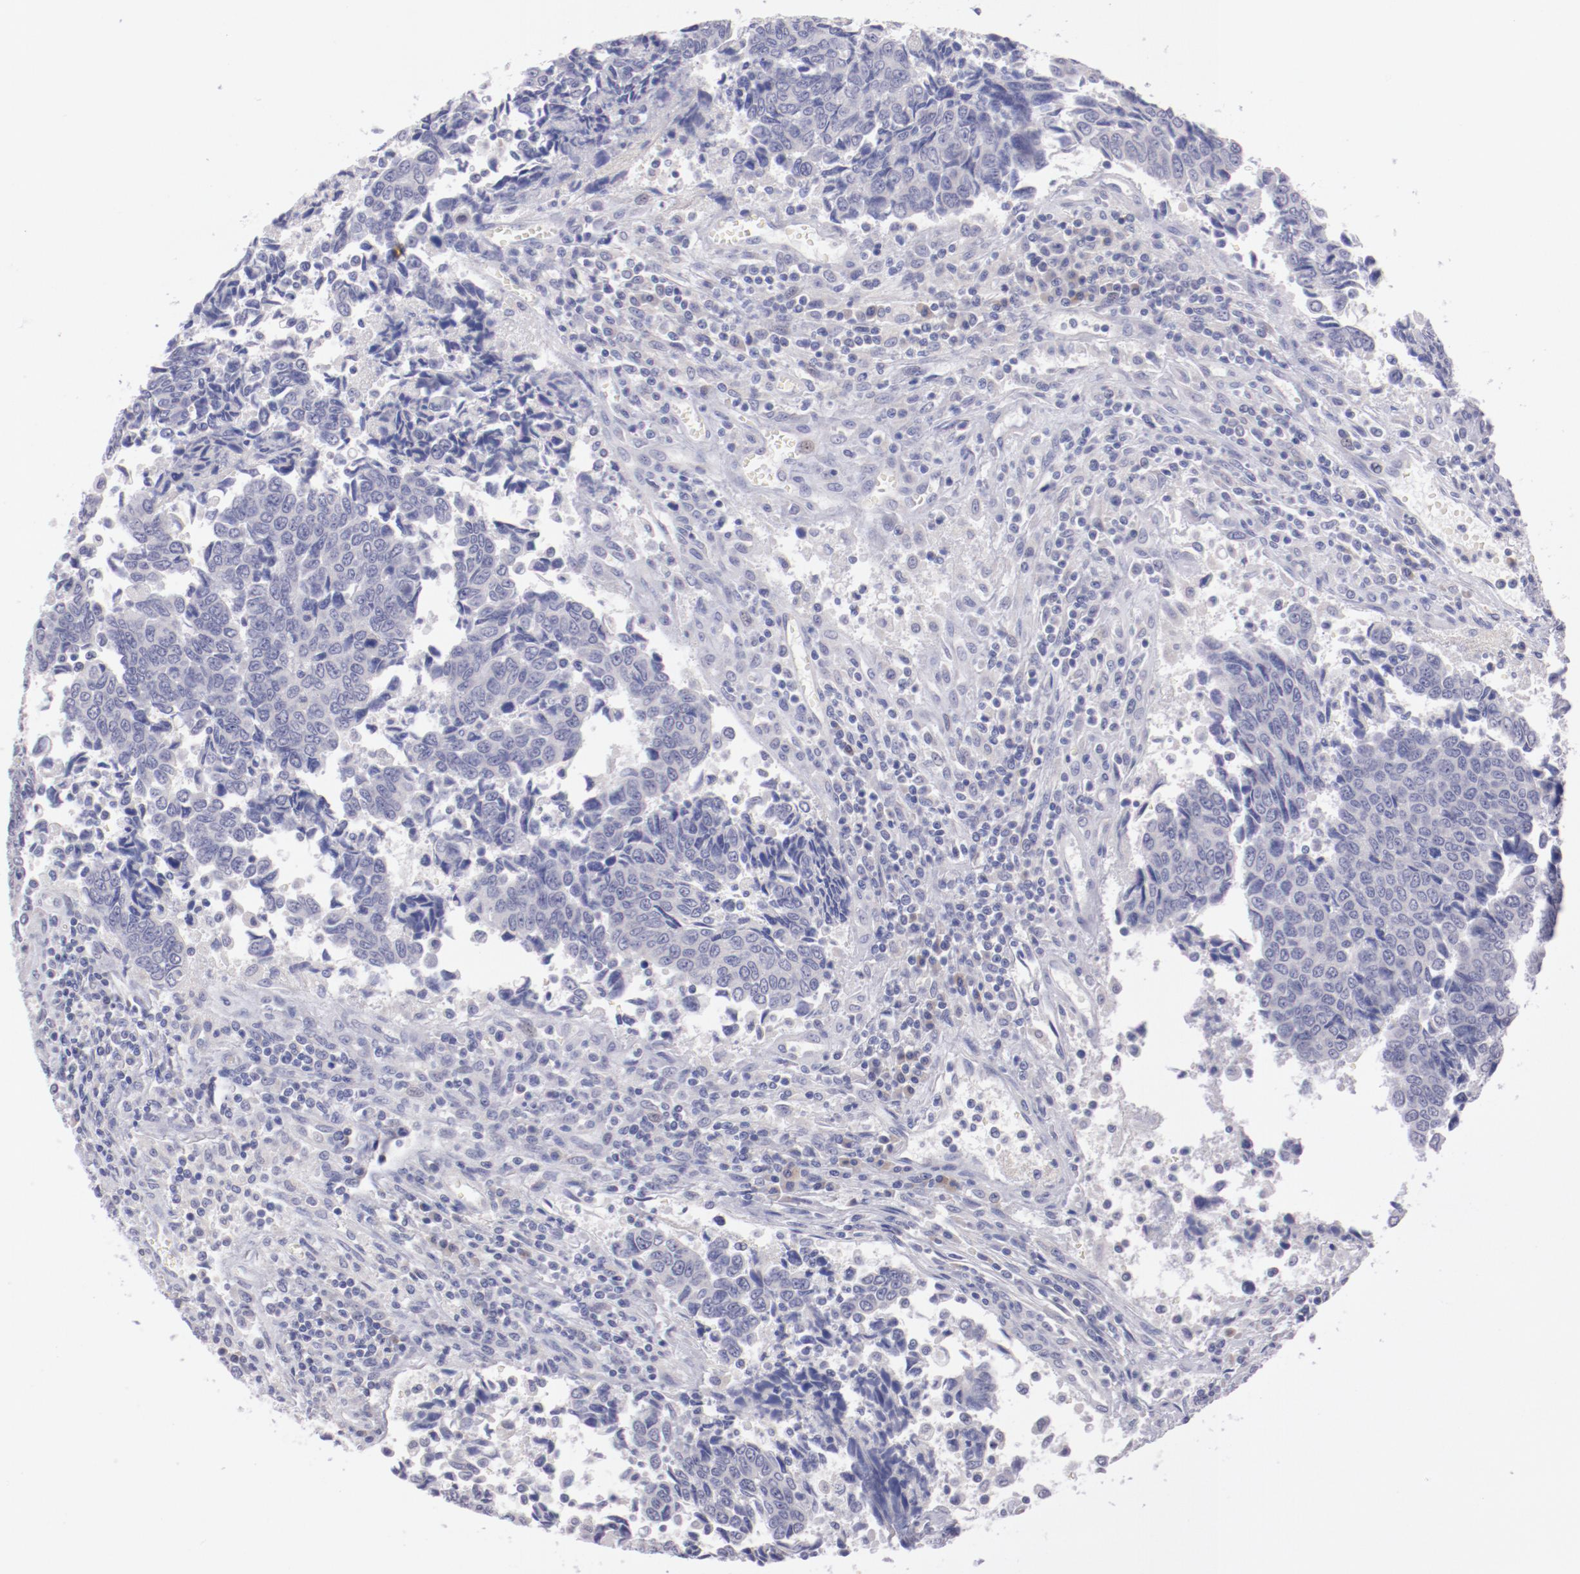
{"staining": {"intensity": "negative", "quantity": "none", "location": "none"}, "tissue": "urothelial cancer", "cell_type": "Tumor cells", "image_type": "cancer", "snomed": [{"axis": "morphology", "description": "Urothelial carcinoma, High grade"}, {"axis": "topography", "description": "Urinary bladder"}], "caption": "The histopathology image displays no staining of tumor cells in urothelial cancer.", "gene": "TRAF3", "patient": {"sex": "male", "age": 86}}